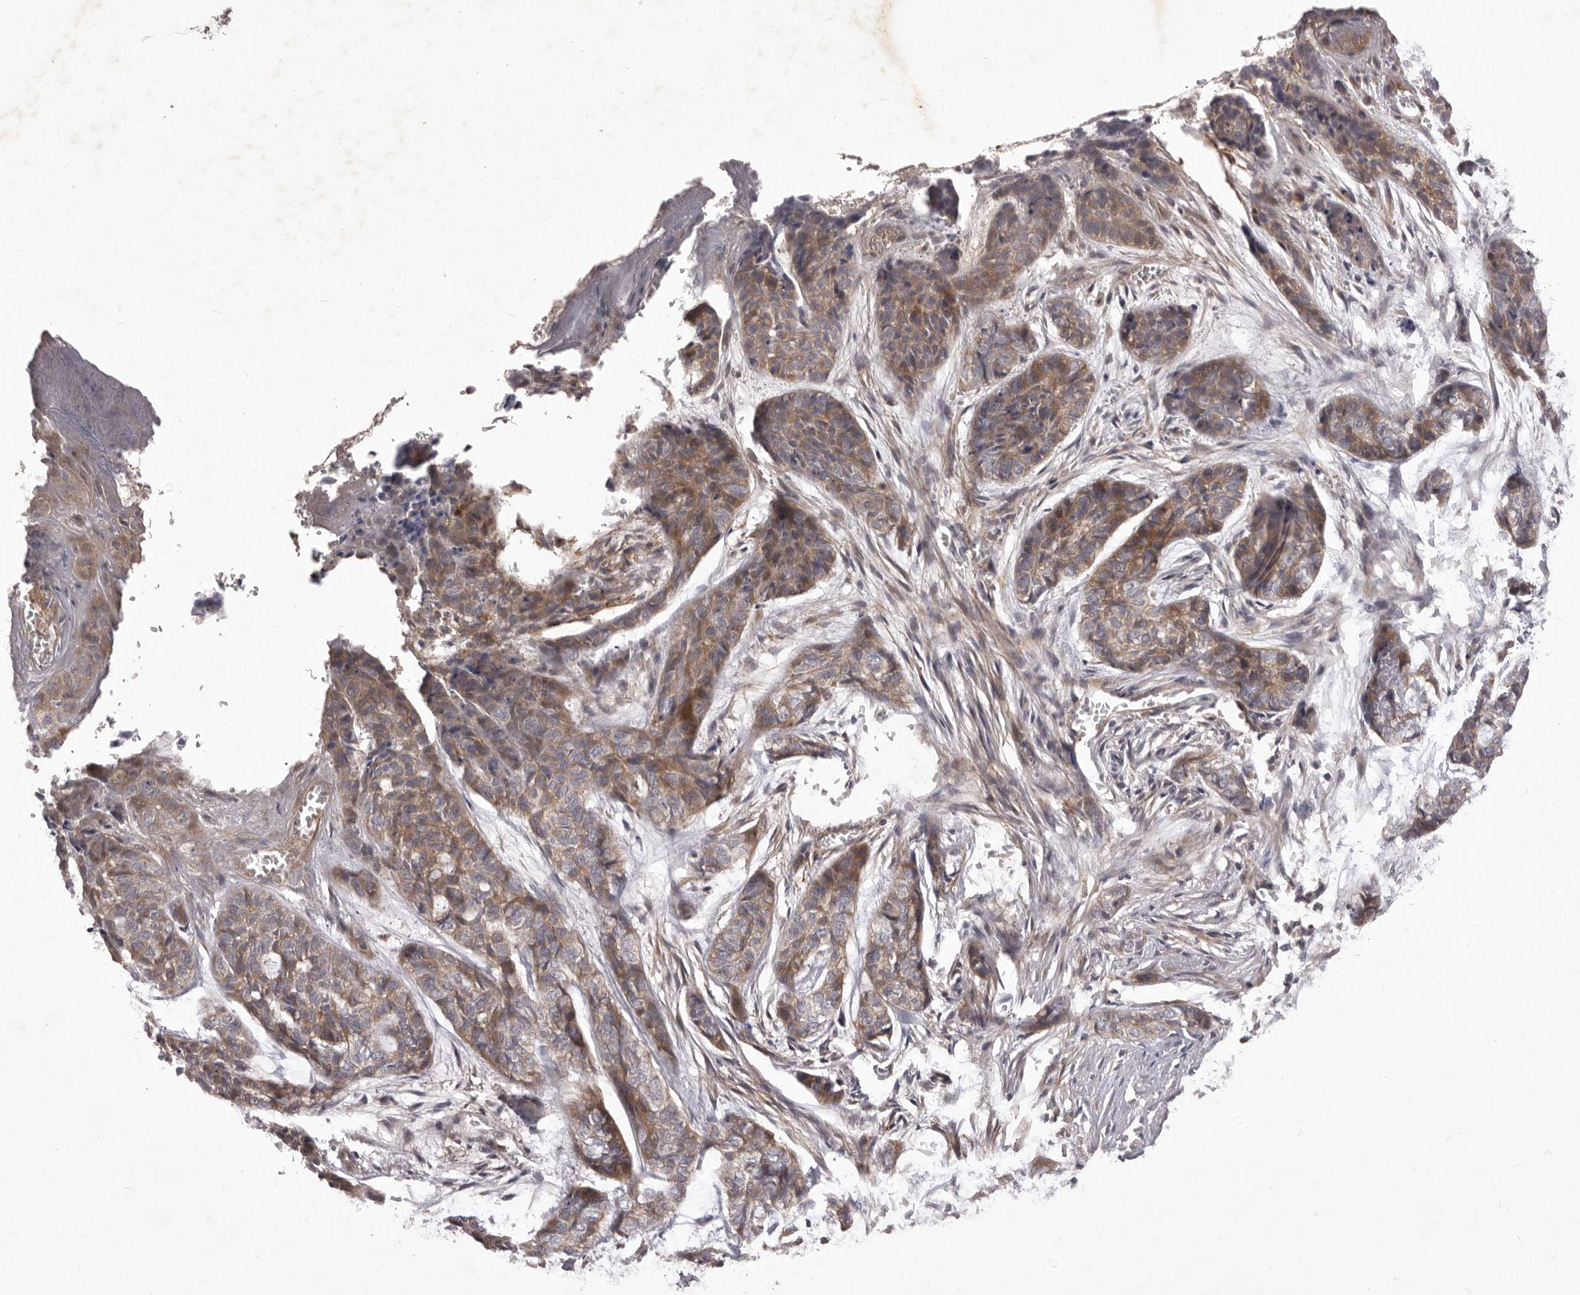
{"staining": {"intensity": "moderate", "quantity": "25%-75%", "location": "cytoplasmic/membranous"}, "tissue": "skin cancer", "cell_type": "Tumor cells", "image_type": "cancer", "snomed": [{"axis": "morphology", "description": "Basal cell carcinoma"}, {"axis": "topography", "description": "Skin"}], "caption": "Basal cell carcinoma (skin) stained with immunohistochemistry exhibits moderate cytoplasmic/membranous expression in approximately 25%-75% of tumor cells.", "gene": "HBS1L", "patient": {"sex": "female", "age": 64}}